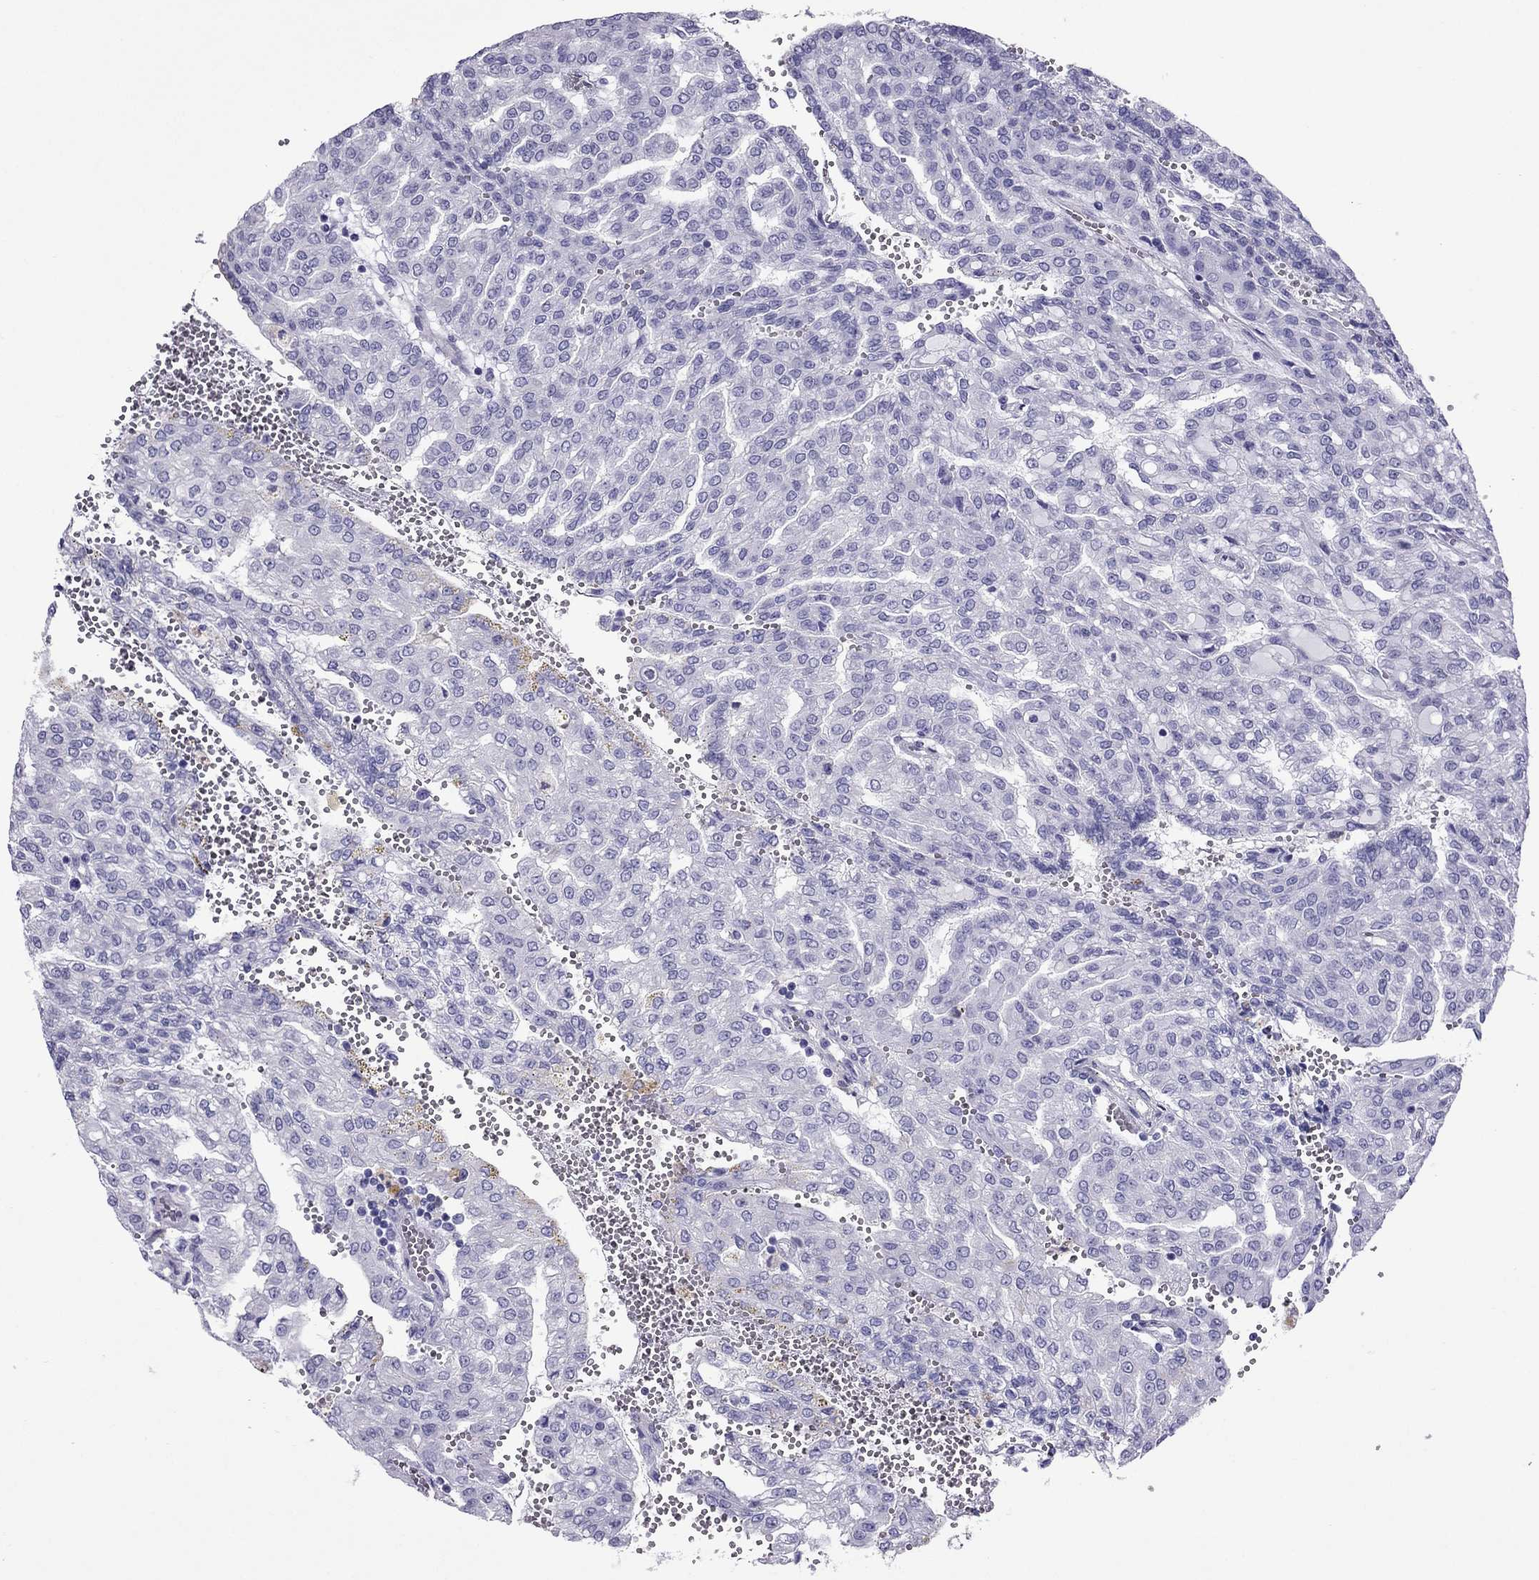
{"staining": {"intensity": "negative", "quantity": "none", "location": "none"}, "tissue": "renal cancer", "cell_type": "Tumor cells", "image_type": "cancer", "snomed": [{"axis": "morphology", "description": "Adenocarcinoma, NOS"}, {"axis": "topography", "description": "Kidney"}], "caption": "A high-resolution histopathology image shows IHC staining of renal cancer, which displays no significant staining in tumor cells. The staining was performed using DAB to visualize the protein expression in brown, while the nuclei were stained in blue with hematoxylin (Magnification: 20x).", "gene": "MYL11", "patient": {"sex": "male", "age": 63}}